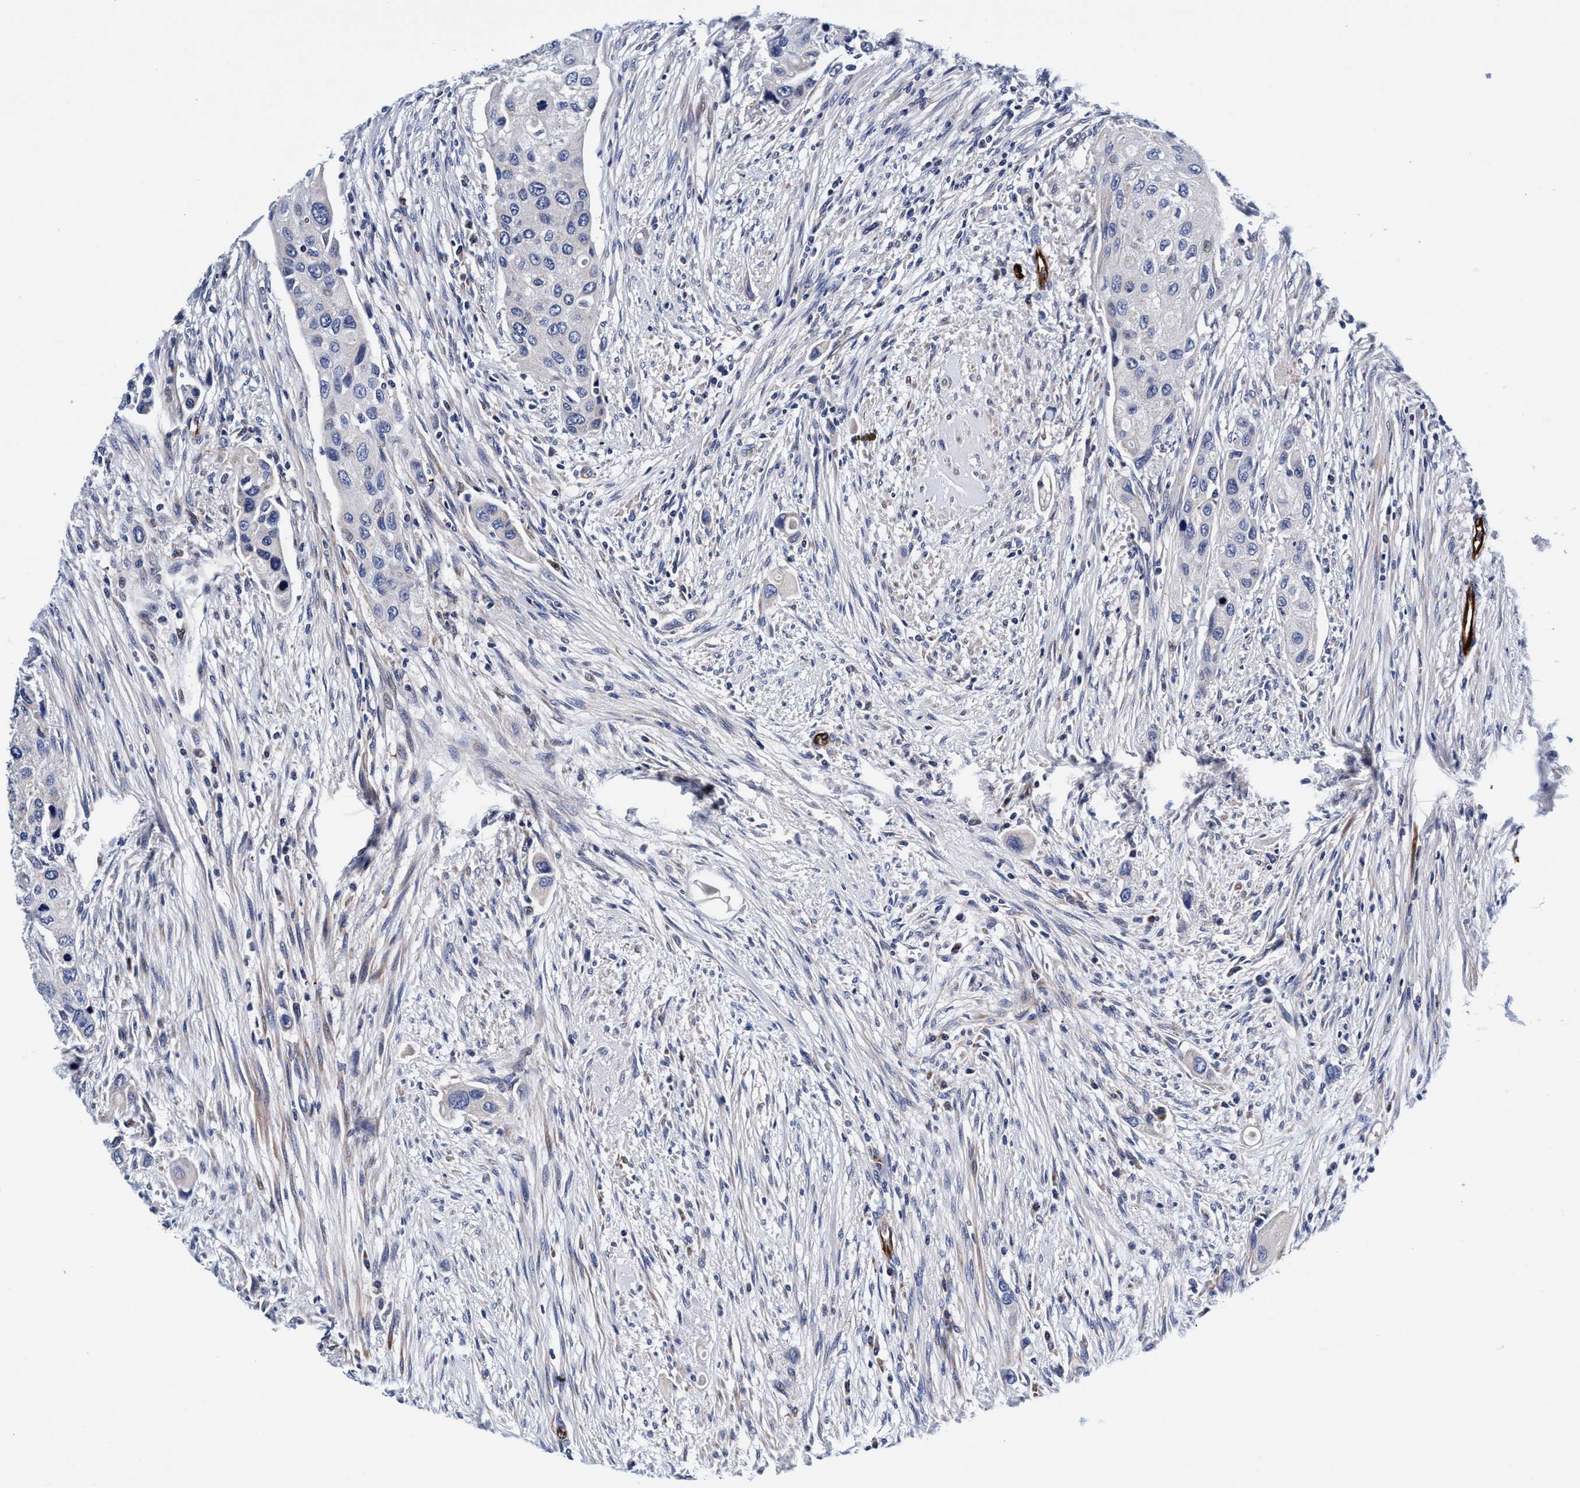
{"staining": {"intensity": "negative", "quantity": "none", "location": "none"}, "tissue": "urothelial cancer", "cell_type": "Tumor cells", "image_type": "cancer", "snomed": [{"axis": "morphology", "description": "Urothelial carcinoma, High grade"}, {"axis": "topography", "description": "Urinary bladder"}], "caption": "Urothelial cancer stained for a protein using immunohistochemistry (IHC) shows no staining tumor cells.", "gene": "UBALD2", "patient": {"sex": "female", "age": 56}}